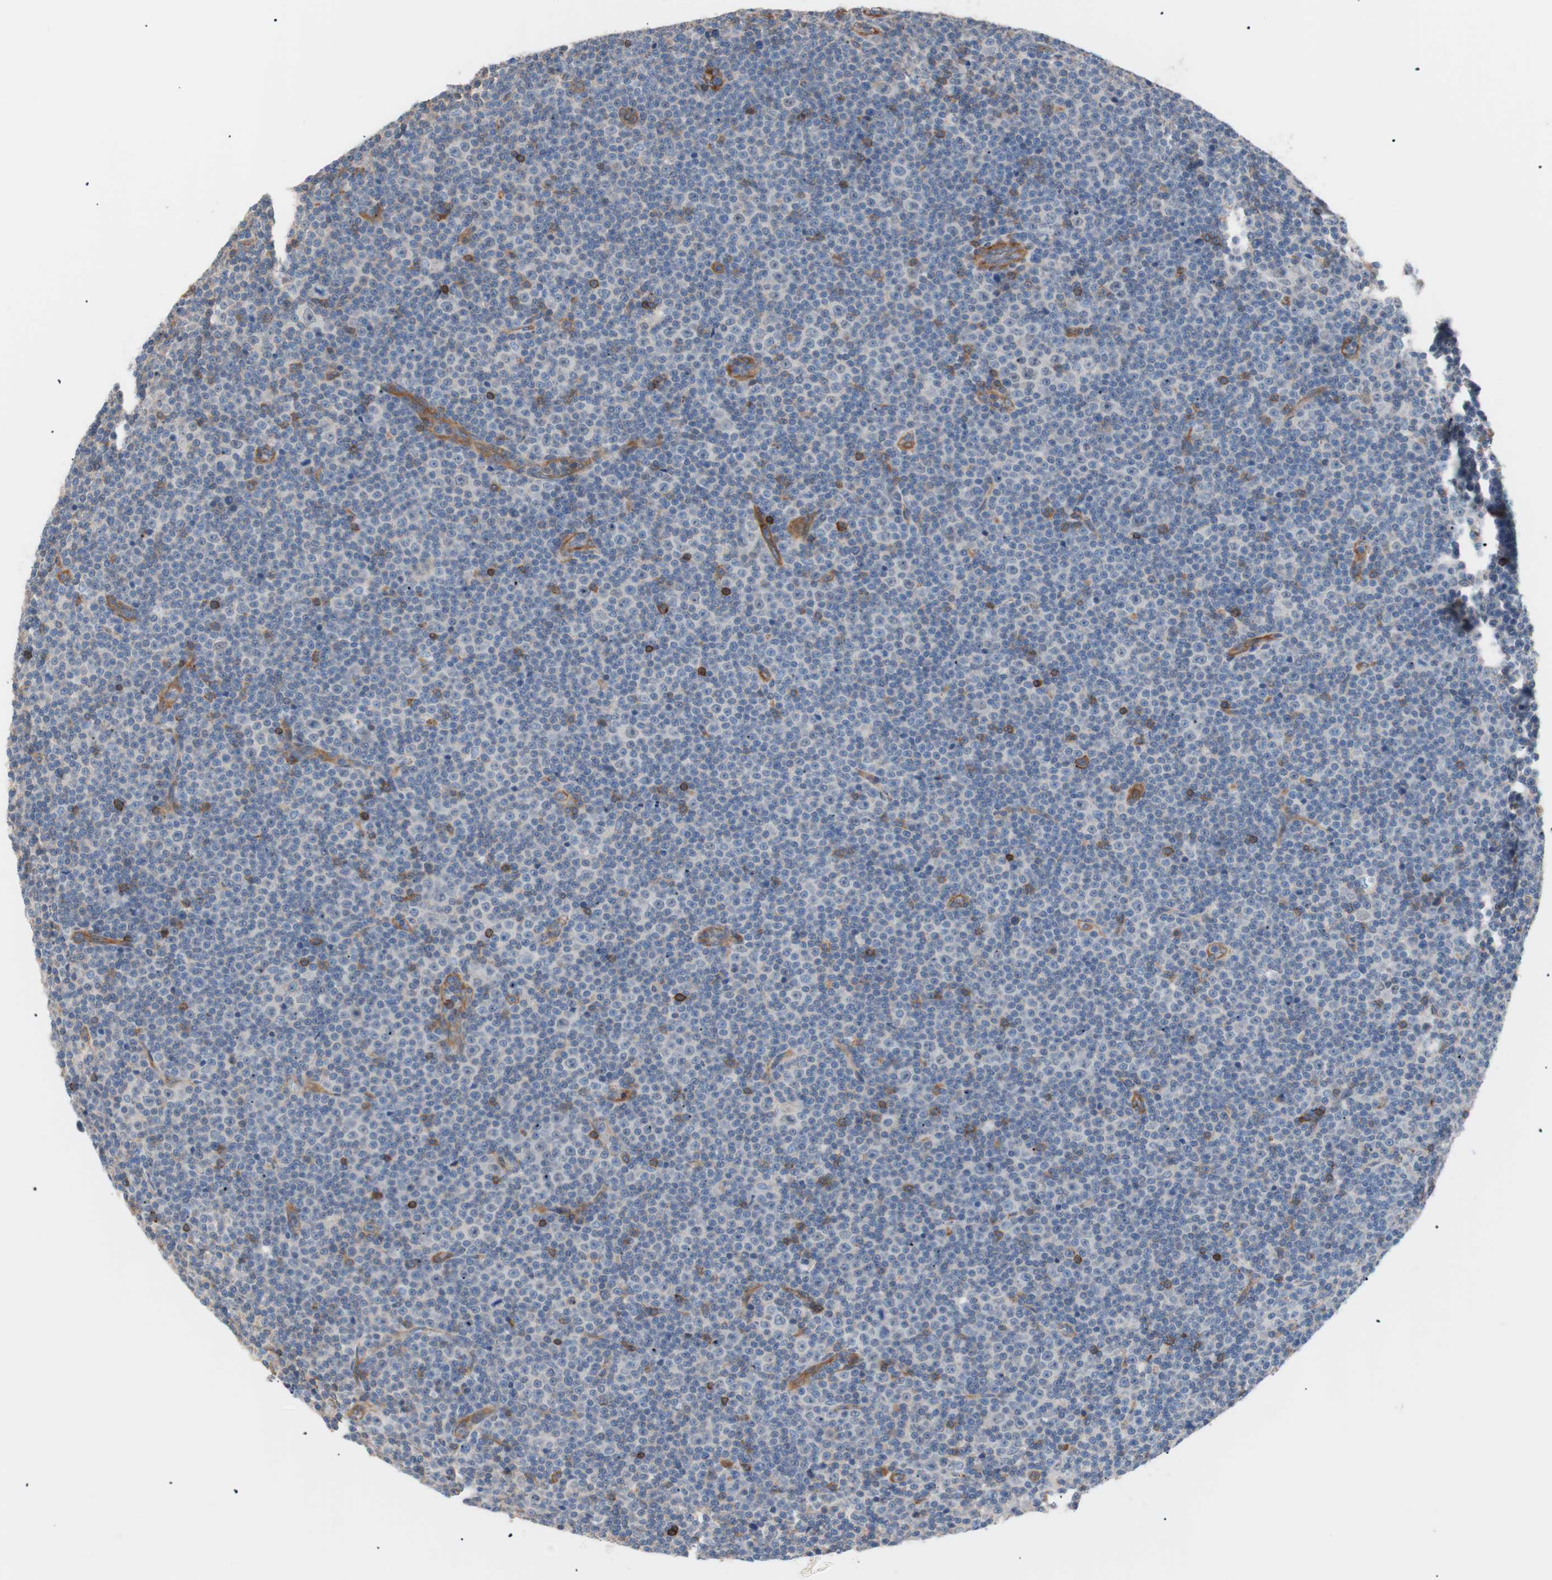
{"staining": {"intensity": "negative", "quantity": "none", "location": "none"}, "tissue": "lymphoma", "cell_type": "Tumor cells", "image_type": "cancer", "snomed": [{"axis": "morphology", "description": "Malignant lymphoma, non-Hodgkin's type, Low grade"}, {"axis": "topography", "description": "Lymph node"}], "caption": "DAB immunohistochemical staining of human malignant lymphoma, non-Hodgkin's type (low-grade) exhibits no significant positivity in tumor cells. (DAB (3,3'-diaminobenzidine) immunohistochemistry (IHC) with hematoxylin counter stain).", "gene": "GPR160", "patient": {"sex": "female", "age": 67}}